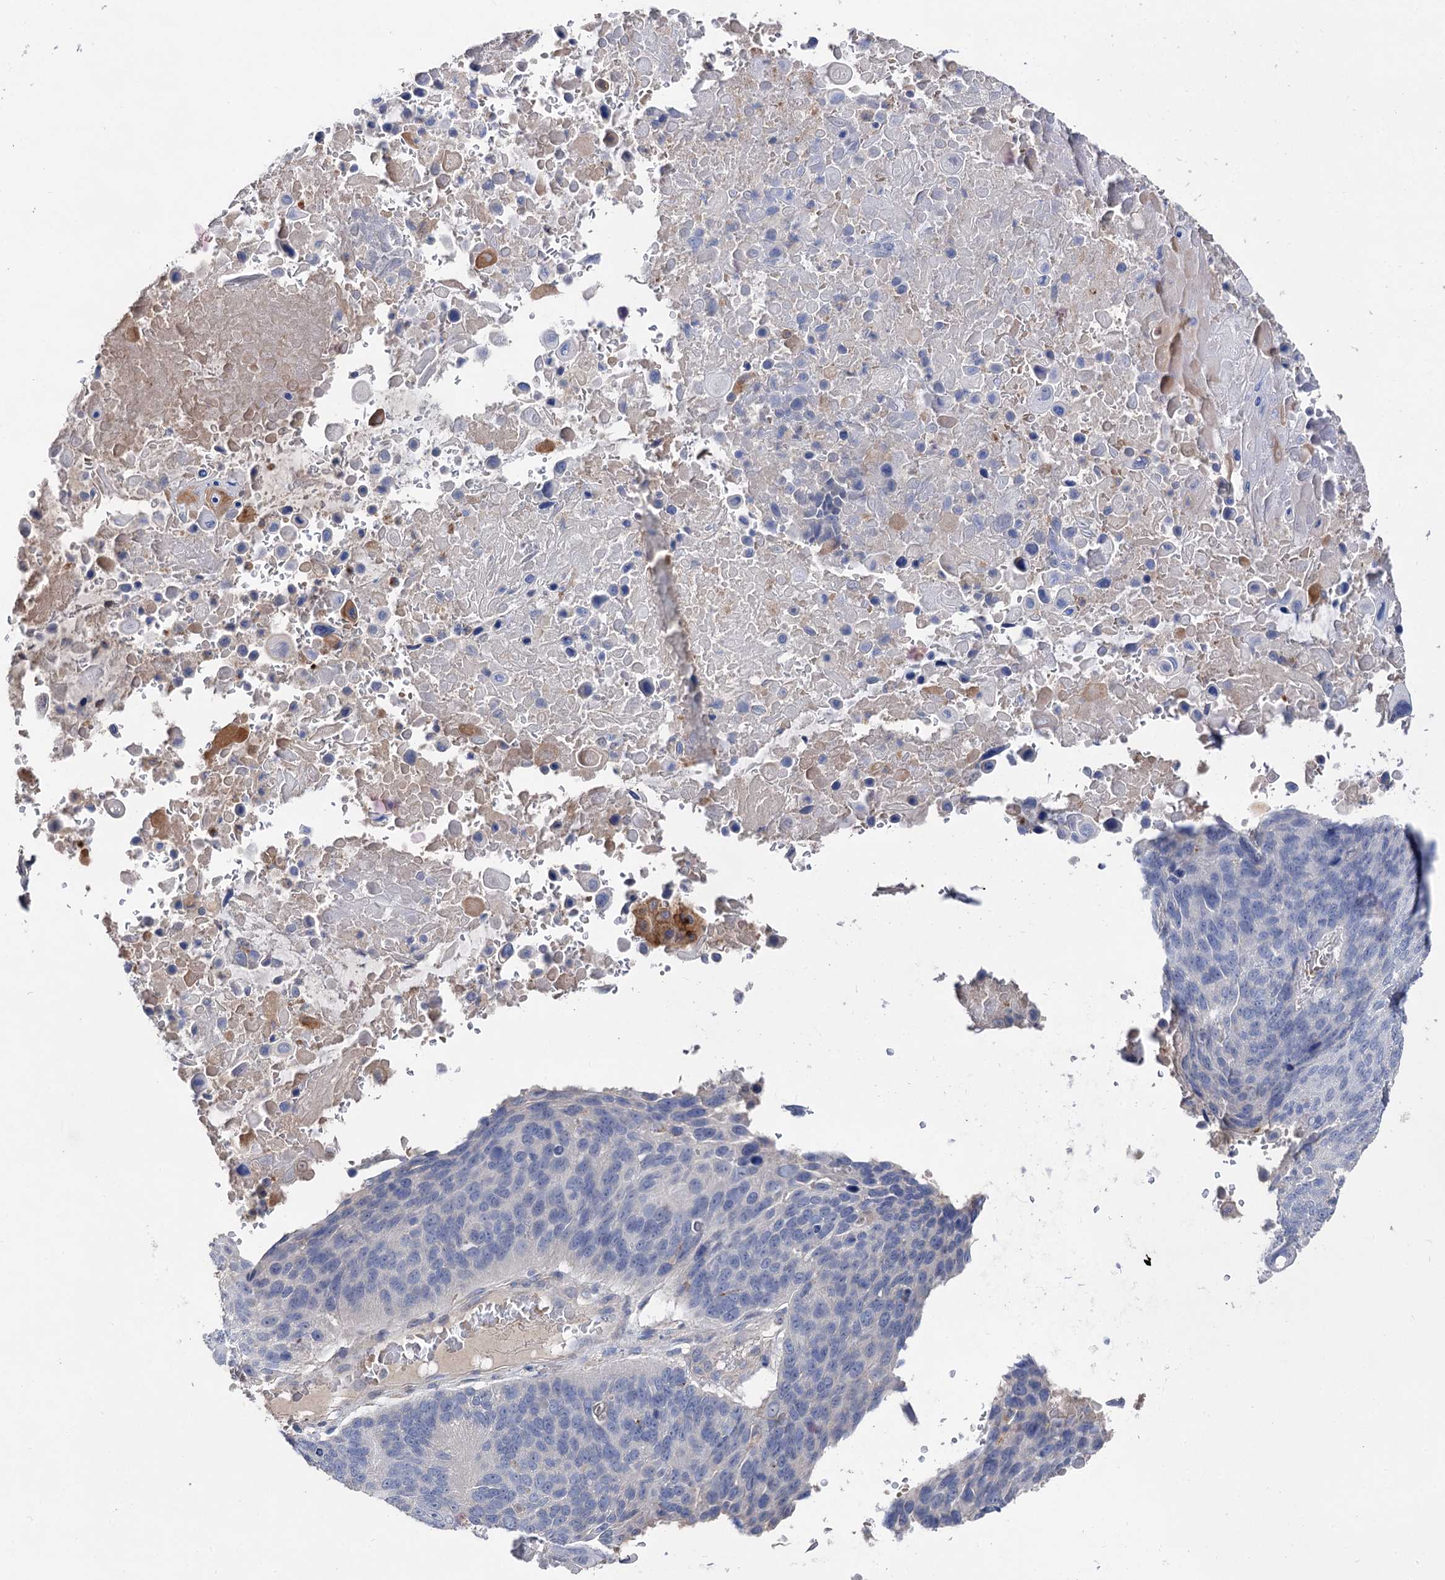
{"staining": {"intensity": "negative", "quantity": "none", "location": "none"}, "tissue": "lung cancer", "cell_type": "Tumor cells", "image_type": "cancer", "snomed": [{"axis": "morphology", "description": "Squamous cell carcinoma, NOS"}, {"axis": "topography", "description": "Lung"}], "caption": "Tumor cells show no significant protein expression in lung cancer.", "gene": "HVCN1", "patient": {"sex": "male", "age": 66}}